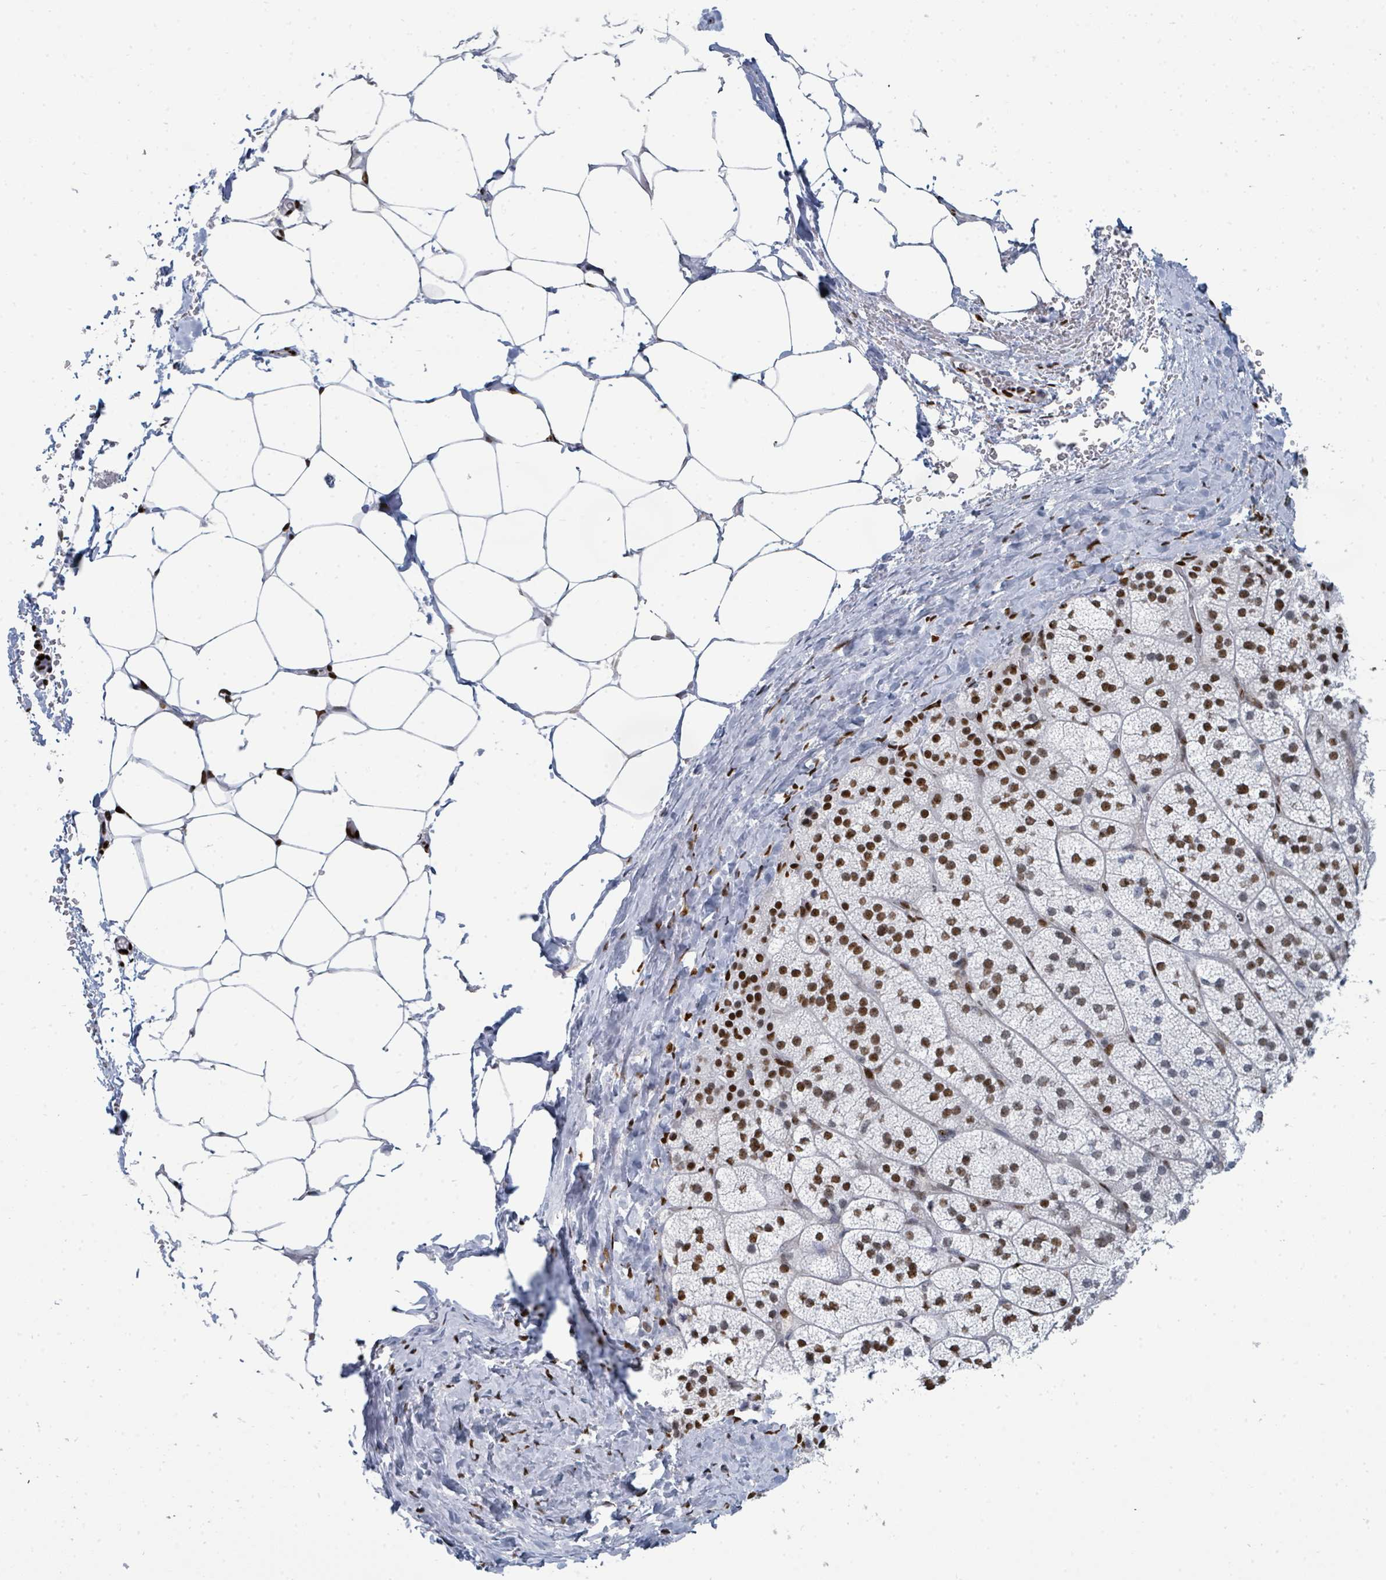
{"staining": {"intensity": "moderate", "quantity": ">75%", "location": "nuclear"}, "tissue": "adrenal gland", "cell_type": "Glandular cells", "image_type": "normal", "snomed": [{"axis": "morphology", "description": "Normal tissue, NOS"}, {"axis": "topography", "description": "Adrenal gland"}], "caption": "High-magnification brightfield microscopy of benign adrenal gland stained with DAB (brown) and counterstained with hematoxylin (blue). glandular cells exhibit moderate nuclear positivity is identified in about>75% of cells.", "gene": "SUMO2", "patient": {"sex": "female", "age": 58}}